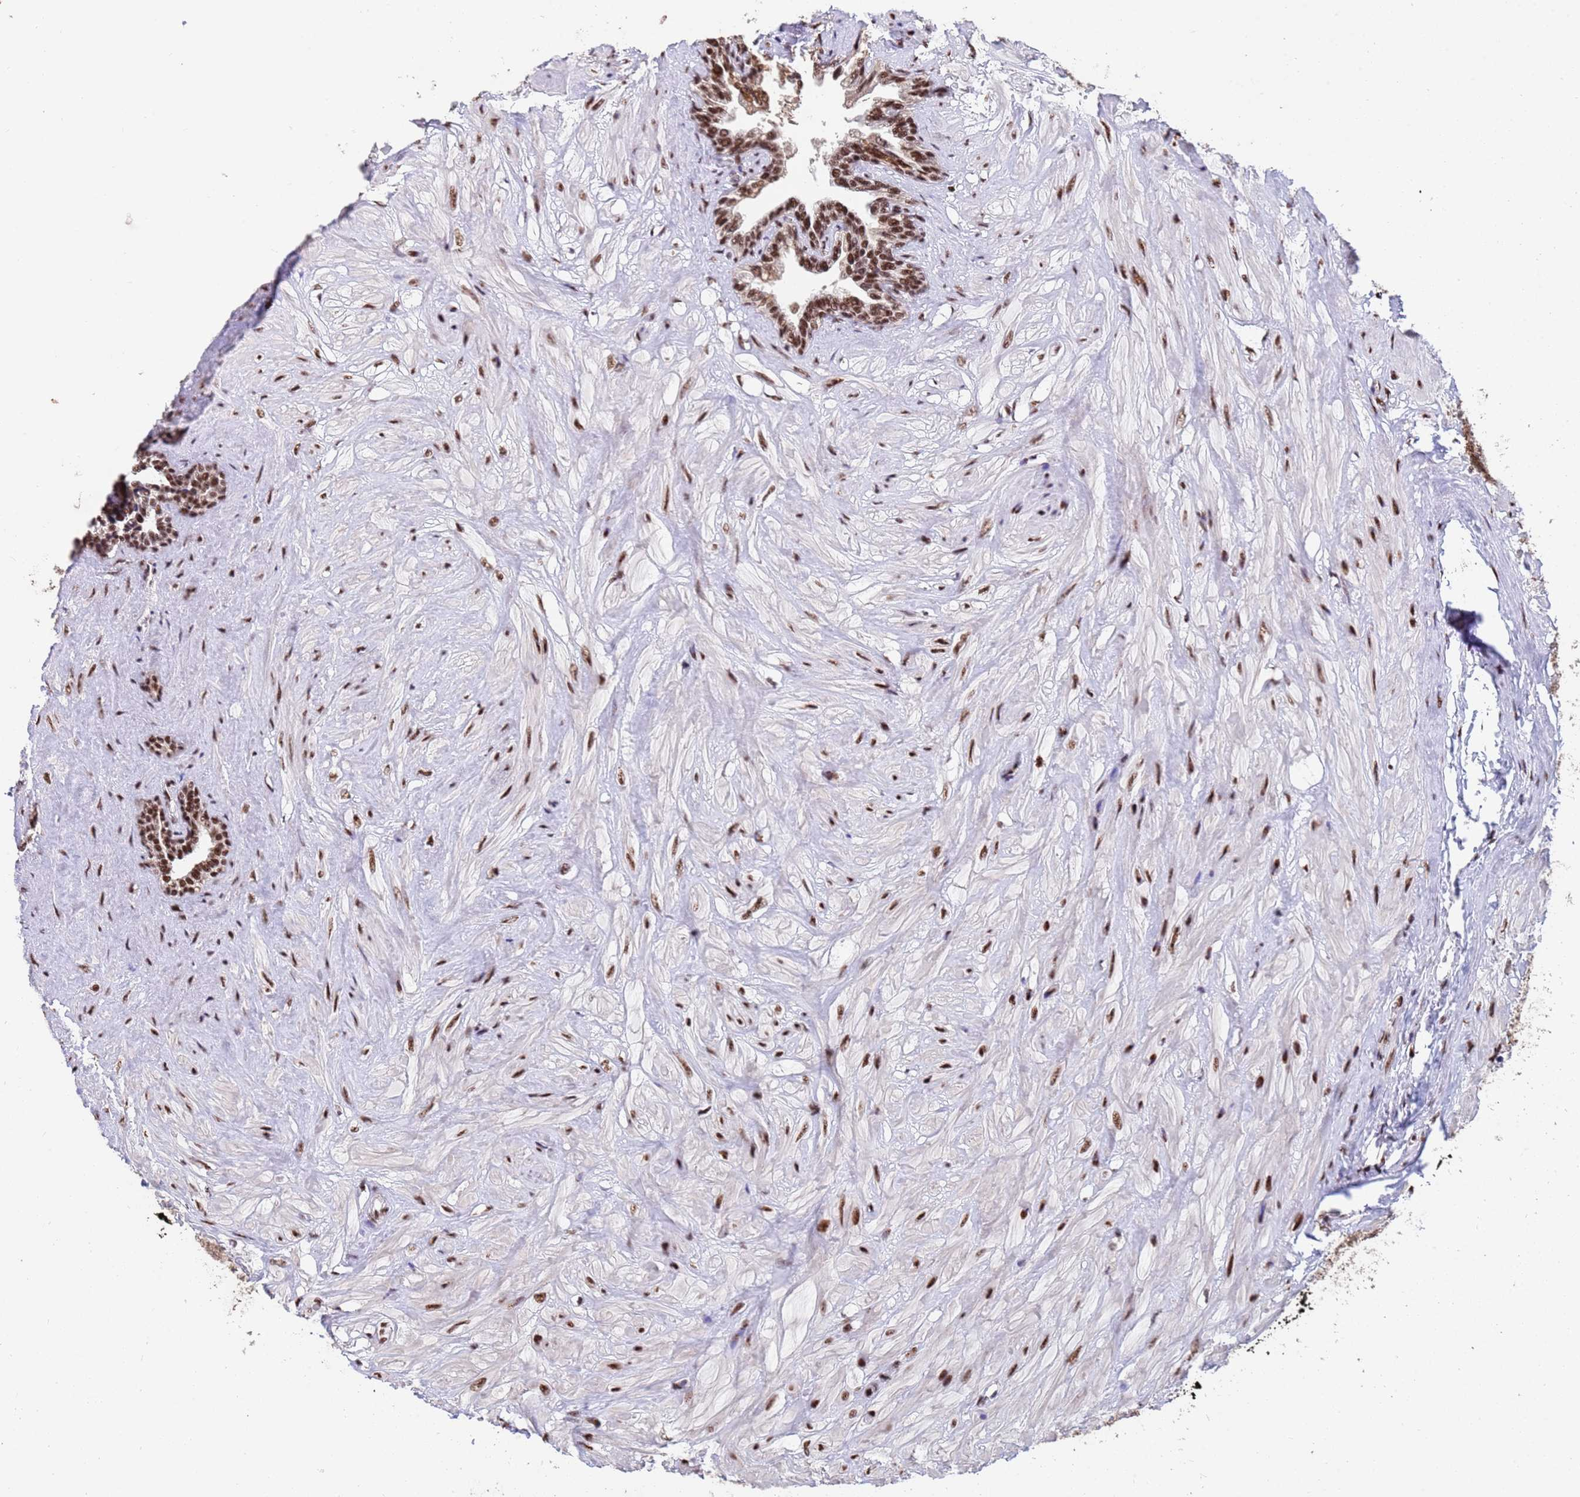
{"staining": {"intensity": "moderate", "quantity": ">75%", "location": "nuclear"}, "tissue": "seminal vesicle", "cell_type": "Glandular cells", "image_type": "normal", "snomed": [{"axis": "morphology", "description": "Normal tissue, NOS"}, {"axis": "topography", "description": "Seminal veicle"}, {"axis": "topography", "description": "Peripheral nerve tissue"}], "caption": "Immunohistochemistry (IHC) micrograph of normal seminal vesicle: seminal vesicle stained using IHC reveals medium levels of moderate protein expression localized specifically in the nuclear of glandular cells, appearing as a nuclear brown color.", "gene": "SF3B2", "patient": {"sex": "male", "age": 60}}